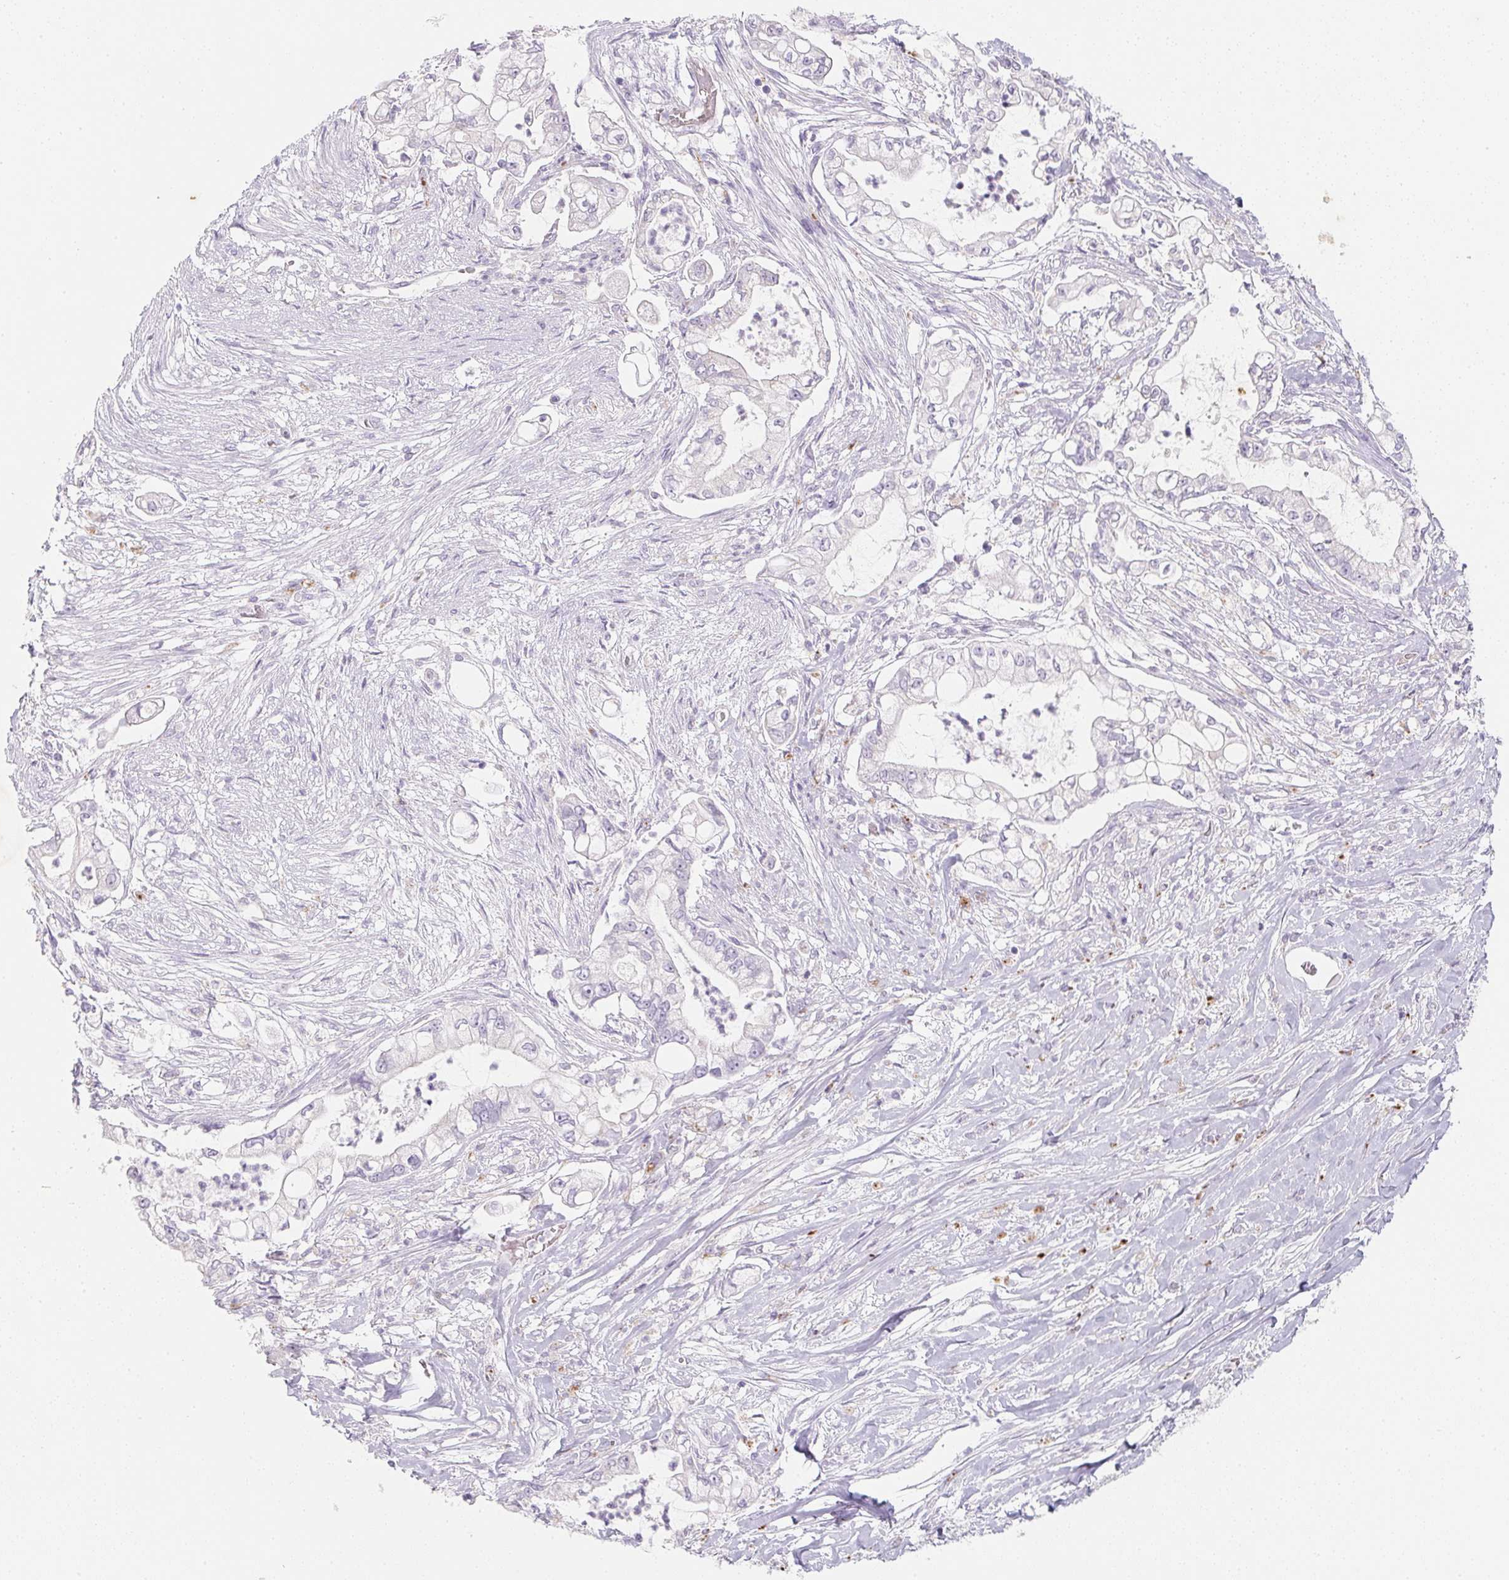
{"staining": {"intensity": "negative", "quantity": "none", "location": "none"}, "tissue": "pancreatic cancer", "cell_type": "Tumor cells", "image_type": "cancer", "snomed": [{"axis": "morphology", "description": "Adenocarcinoma, NOS"}, {"axis": "topography", "description": "Pancreas"}], "caption": "The immunohistochemistry image has no significant expression in tumor cells of pancreatic cancer (adenocarcinoma) tissue.", "gene": "DCD", "patient": {"sex": "female", "age": 69}}